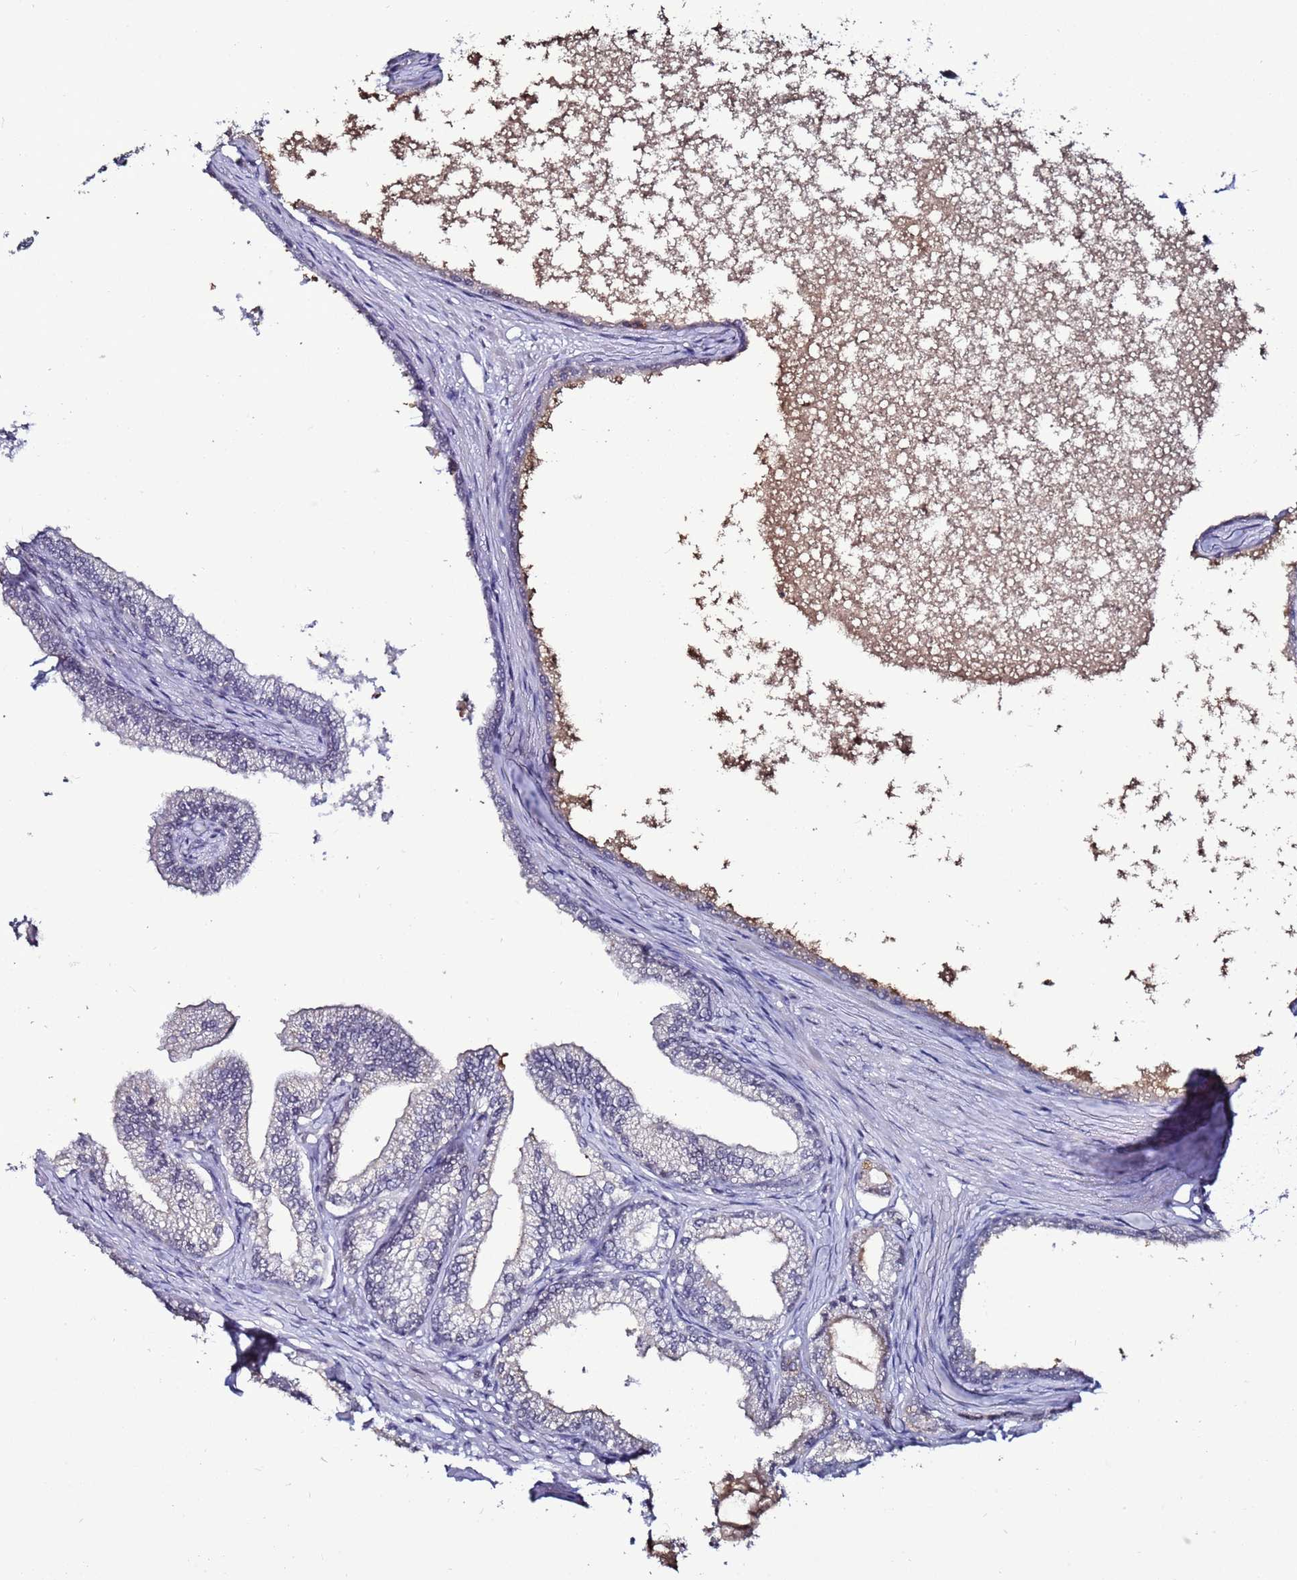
{"staining": {"intensity": "negative", "quantity": "none", "location": "none"}, "tissue": "prostate", "cell_type": "Glandular cells", "image_type": "normal", "snomed": [{"axis": "morphology", "description": "Normal tissue, NOS"}, {"axis": "morphology", "description": "Urothelial carcinoma, Low grade"}, {"axis": "topography", "description": "Urinary bladder"}, {"axis": "topography", "description": "Prostate"}], "caption": "A photomicrograph of prostate stained for a protein demonstrates no brown staining in glandular cells.", "gene": "PSMA7", "patient": {"sex": "male", "age": 60}}